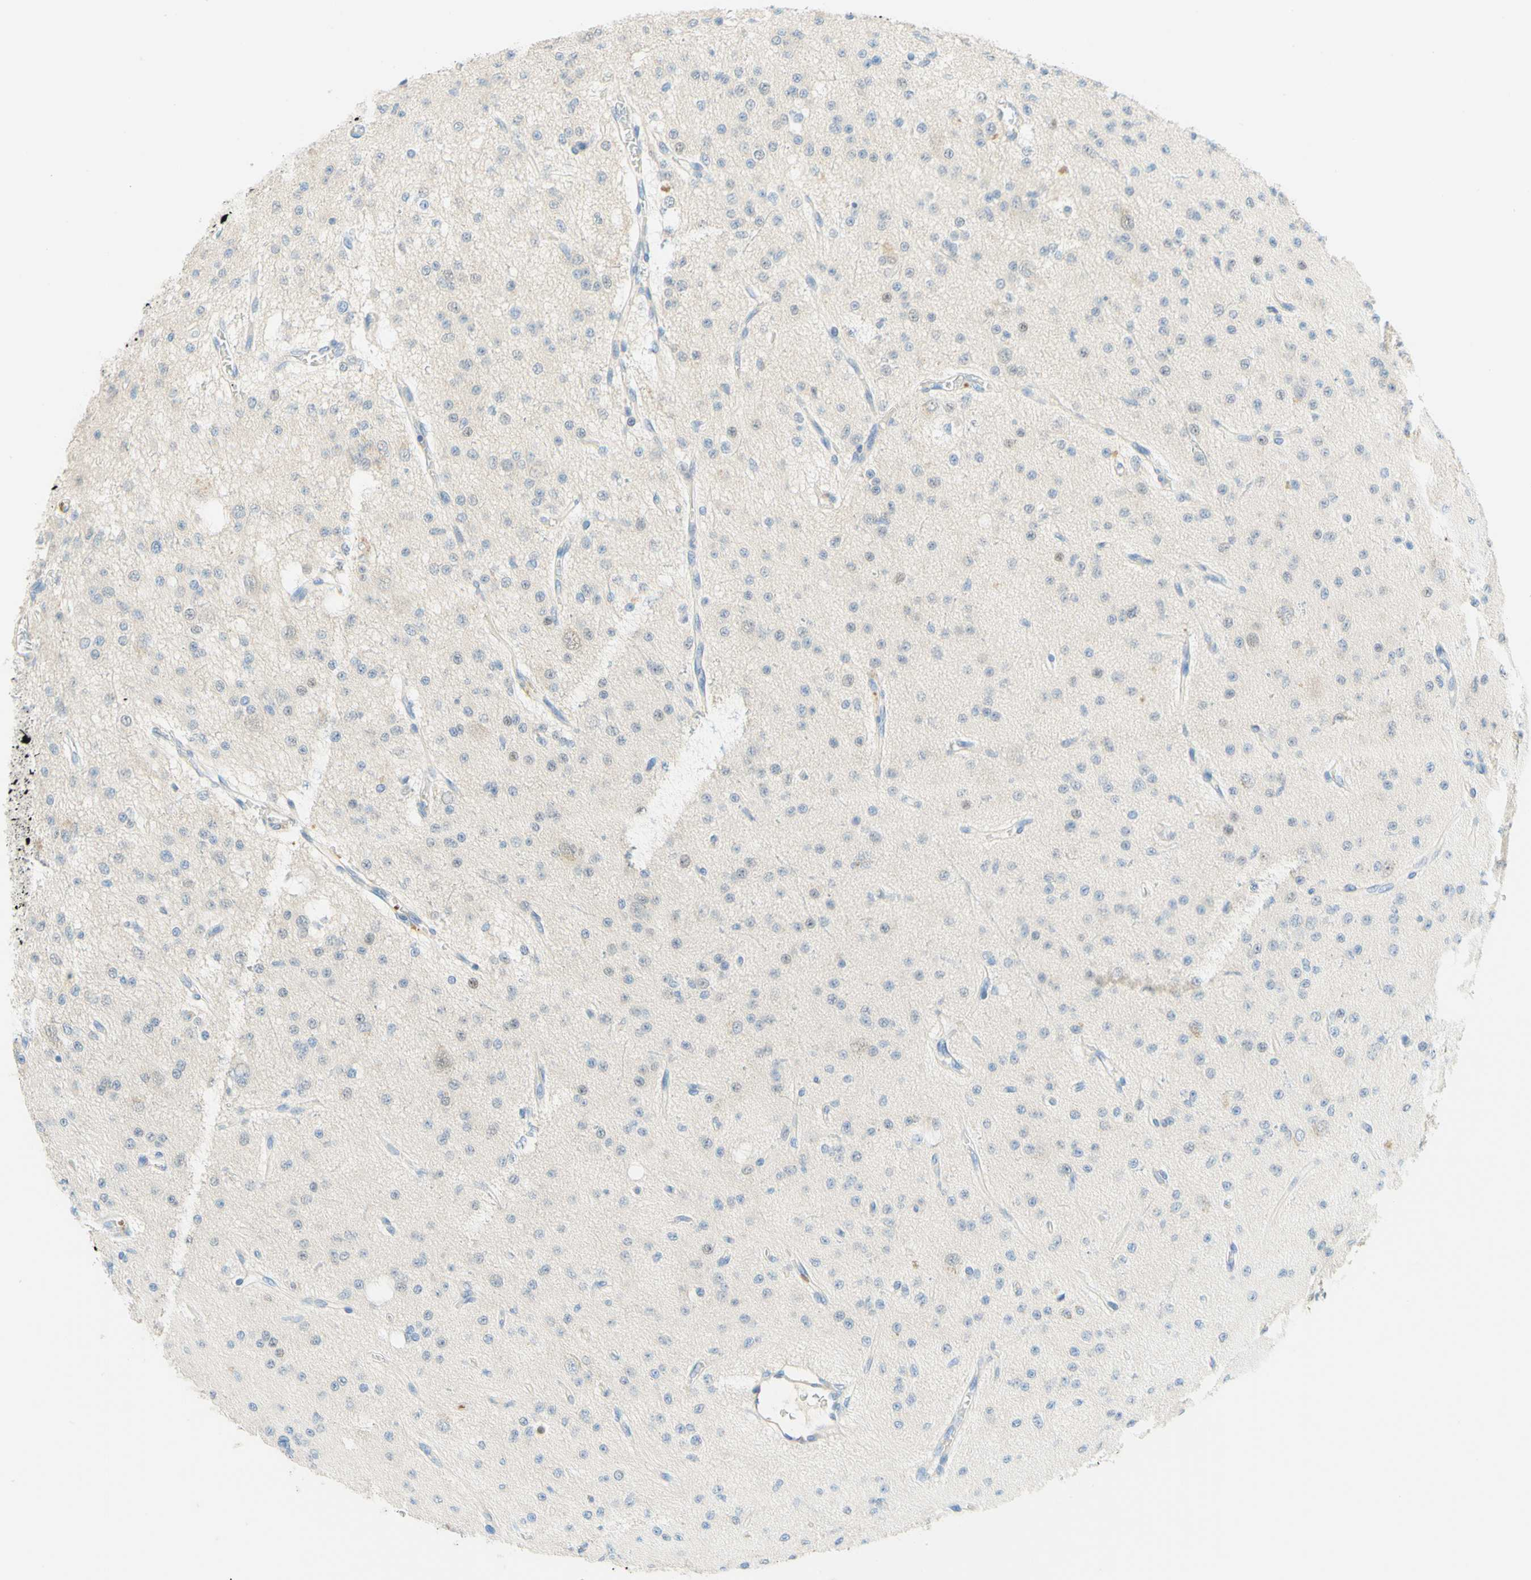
{"staining": {"intensity": "negative", "quantity": "none", "location": "none"}, "tissue": "glioma", "cell_type": "Tumor cells", "image_type": "cancer", "snomed": [{"axis": "morphology", "description": "Glioma, malignant, Low grade"}, {"axis": "topography", "description": "Brain"}], "caption": "Immunohistochemical staining of human glioma demonstrates no significant expression in tumor cells.", "gene": "ENTREP2", "patient": {"sex": "male", "age": 38}}